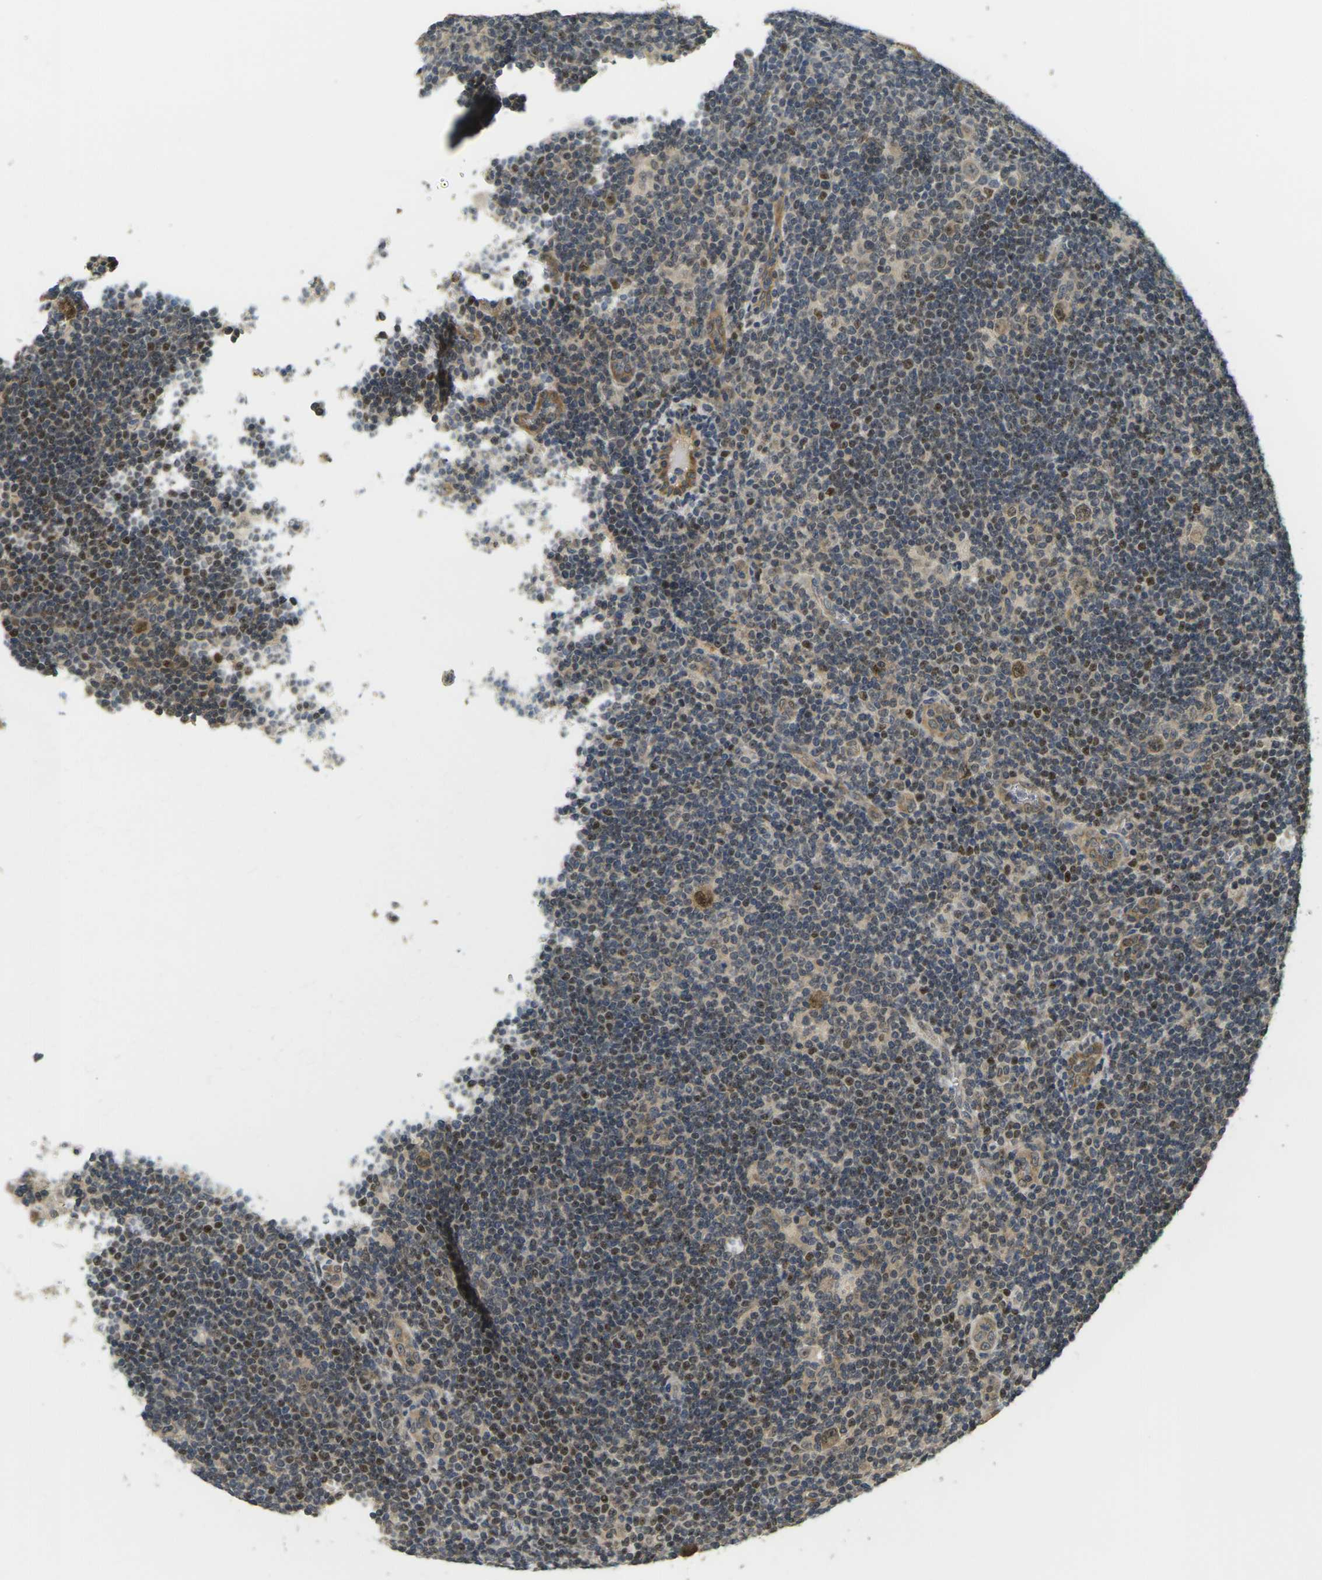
{"staining": {"intensity": "moderate", "quantity": ">75%", "location": "cytoplasmic/membranous,nuclear"}, "tissue": "lymphoma", "cell_type": "Tumor cells", "image_type": "cancer", "snomed": [{"axis": "morphology", "description": "Hodgkin's disease, NOS"}, {"axis": "topography", "description": "Lymph node"}], "caption": "Immunohistochemical staining of lymphoma reveals medium levels of moderate cytoplasmic/membranous and nuclear protein staining in about >75% of tumor cells.", "gene": "KLHL8", "patient": {"sex": "female", "age": 57}}